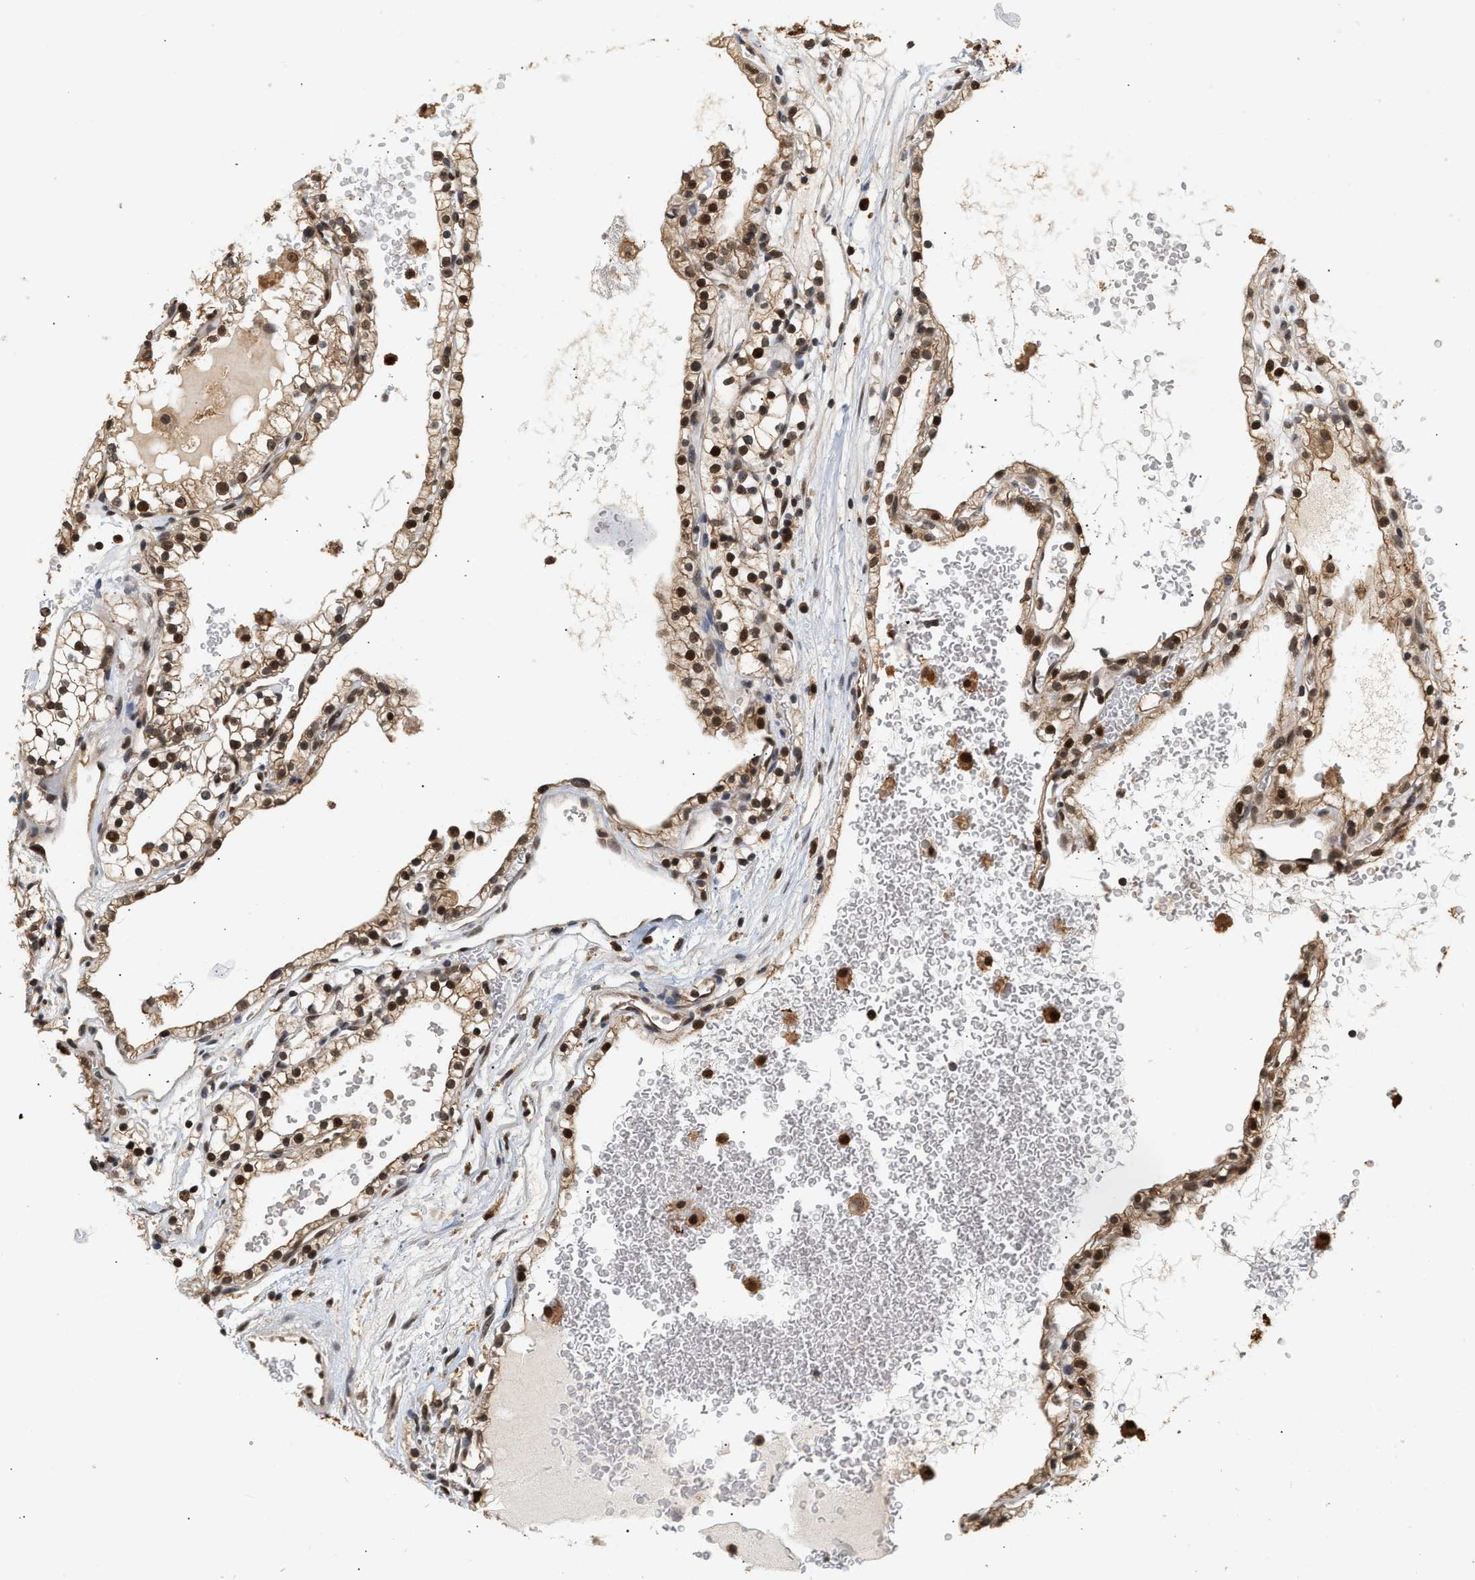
{"staining": {"intensity": "strong", "quantity": ">75%", "location": "nuclear"}, "tissue": "renal cancer", "cell_type": "Tumor cells", "image_type": "cancer", "snomed": [{"axis": "morphology", "description": "Adenocarcinoma, NOS"}, {"axis": "topography", "description": "Kidney"}], "caption": "A brown stain labels strong nuclear staining of a protein in adenocarcinoma (renal) tumor cells.", "gene": "ABHD5", "patient": {"sex": "female", "age": 41}}